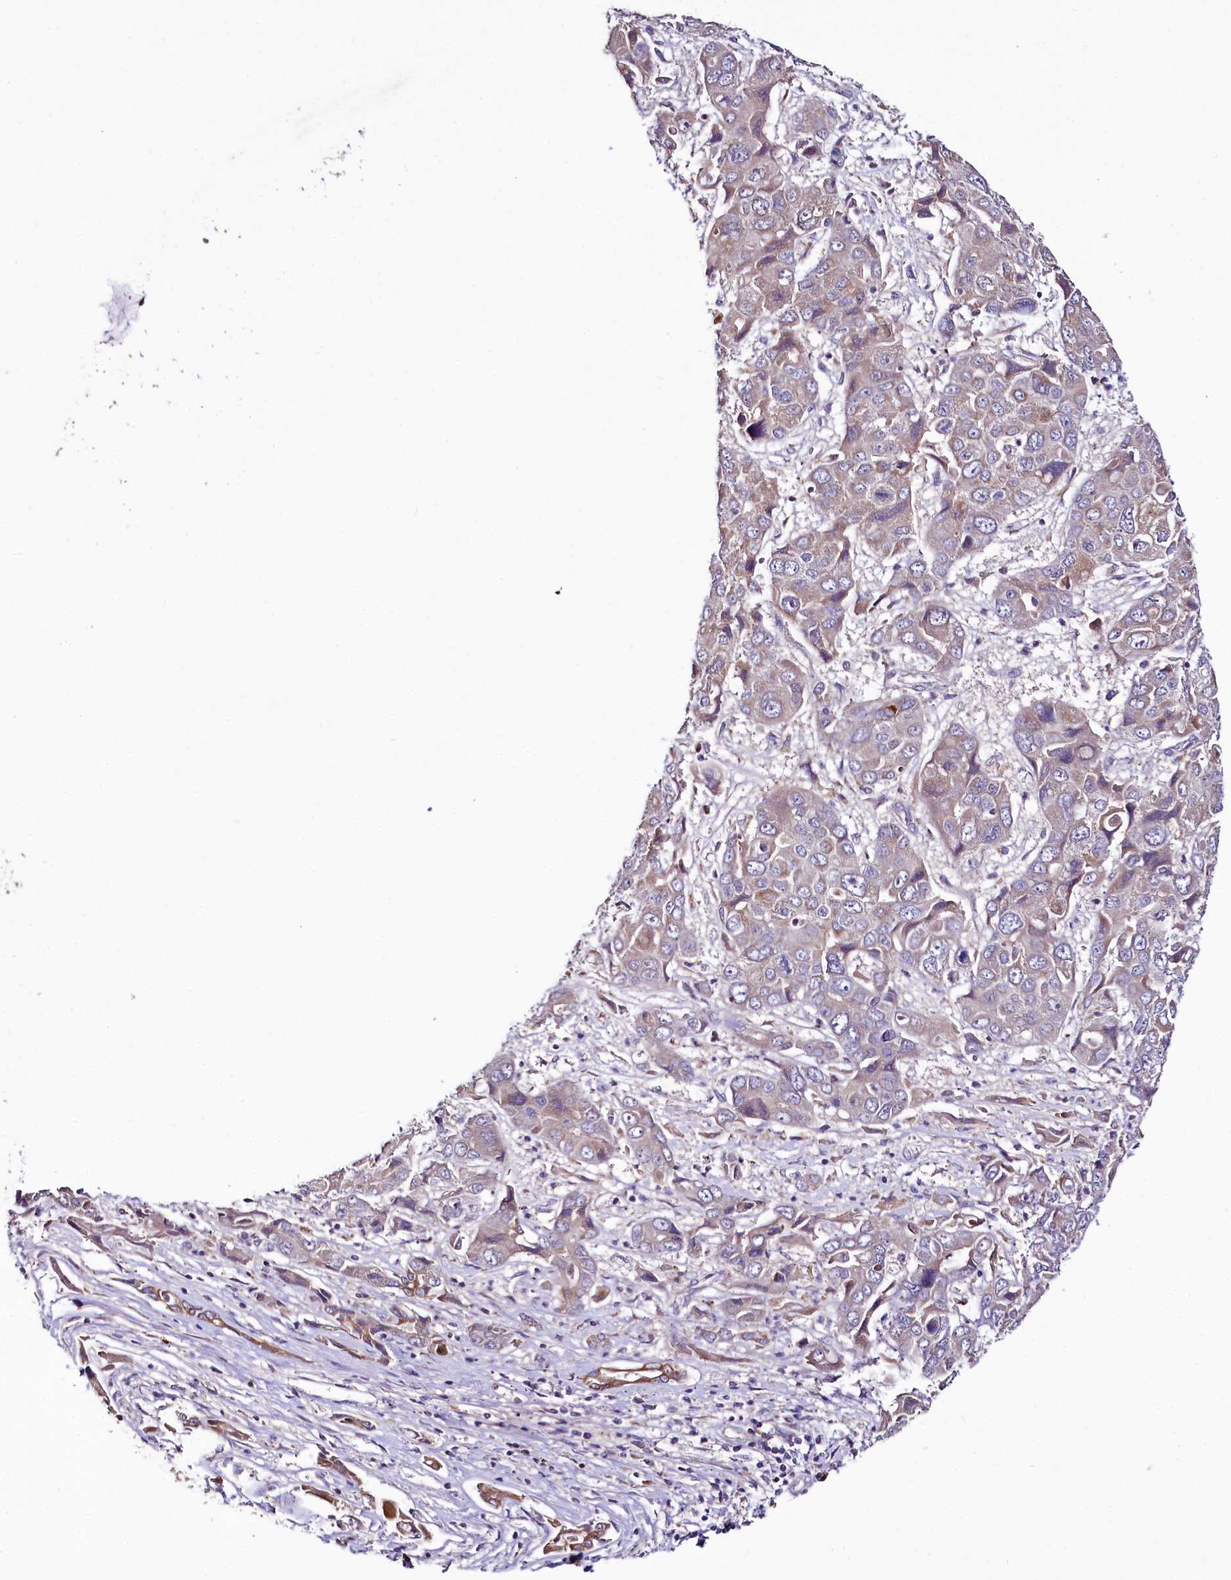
{"staining": {"intensity": "weak", "quantity": "<25%", "location": "cytoplasmic/membranous"}, "tissue": "liver cancer", "cell_type": "Tumor cells", "image_type": "cancer", "snomed": [{"axis": "morphology", "description": "Cholangiocarcinoma"}, {"axis": "topography", "description": "Liver"}], "caption": "Tumor cells are negative for brown protein staining in liver cancer (cholangiocarcinoma).", "gene": "ZNF45", "patient": {"sex": "male", "age": 67}}